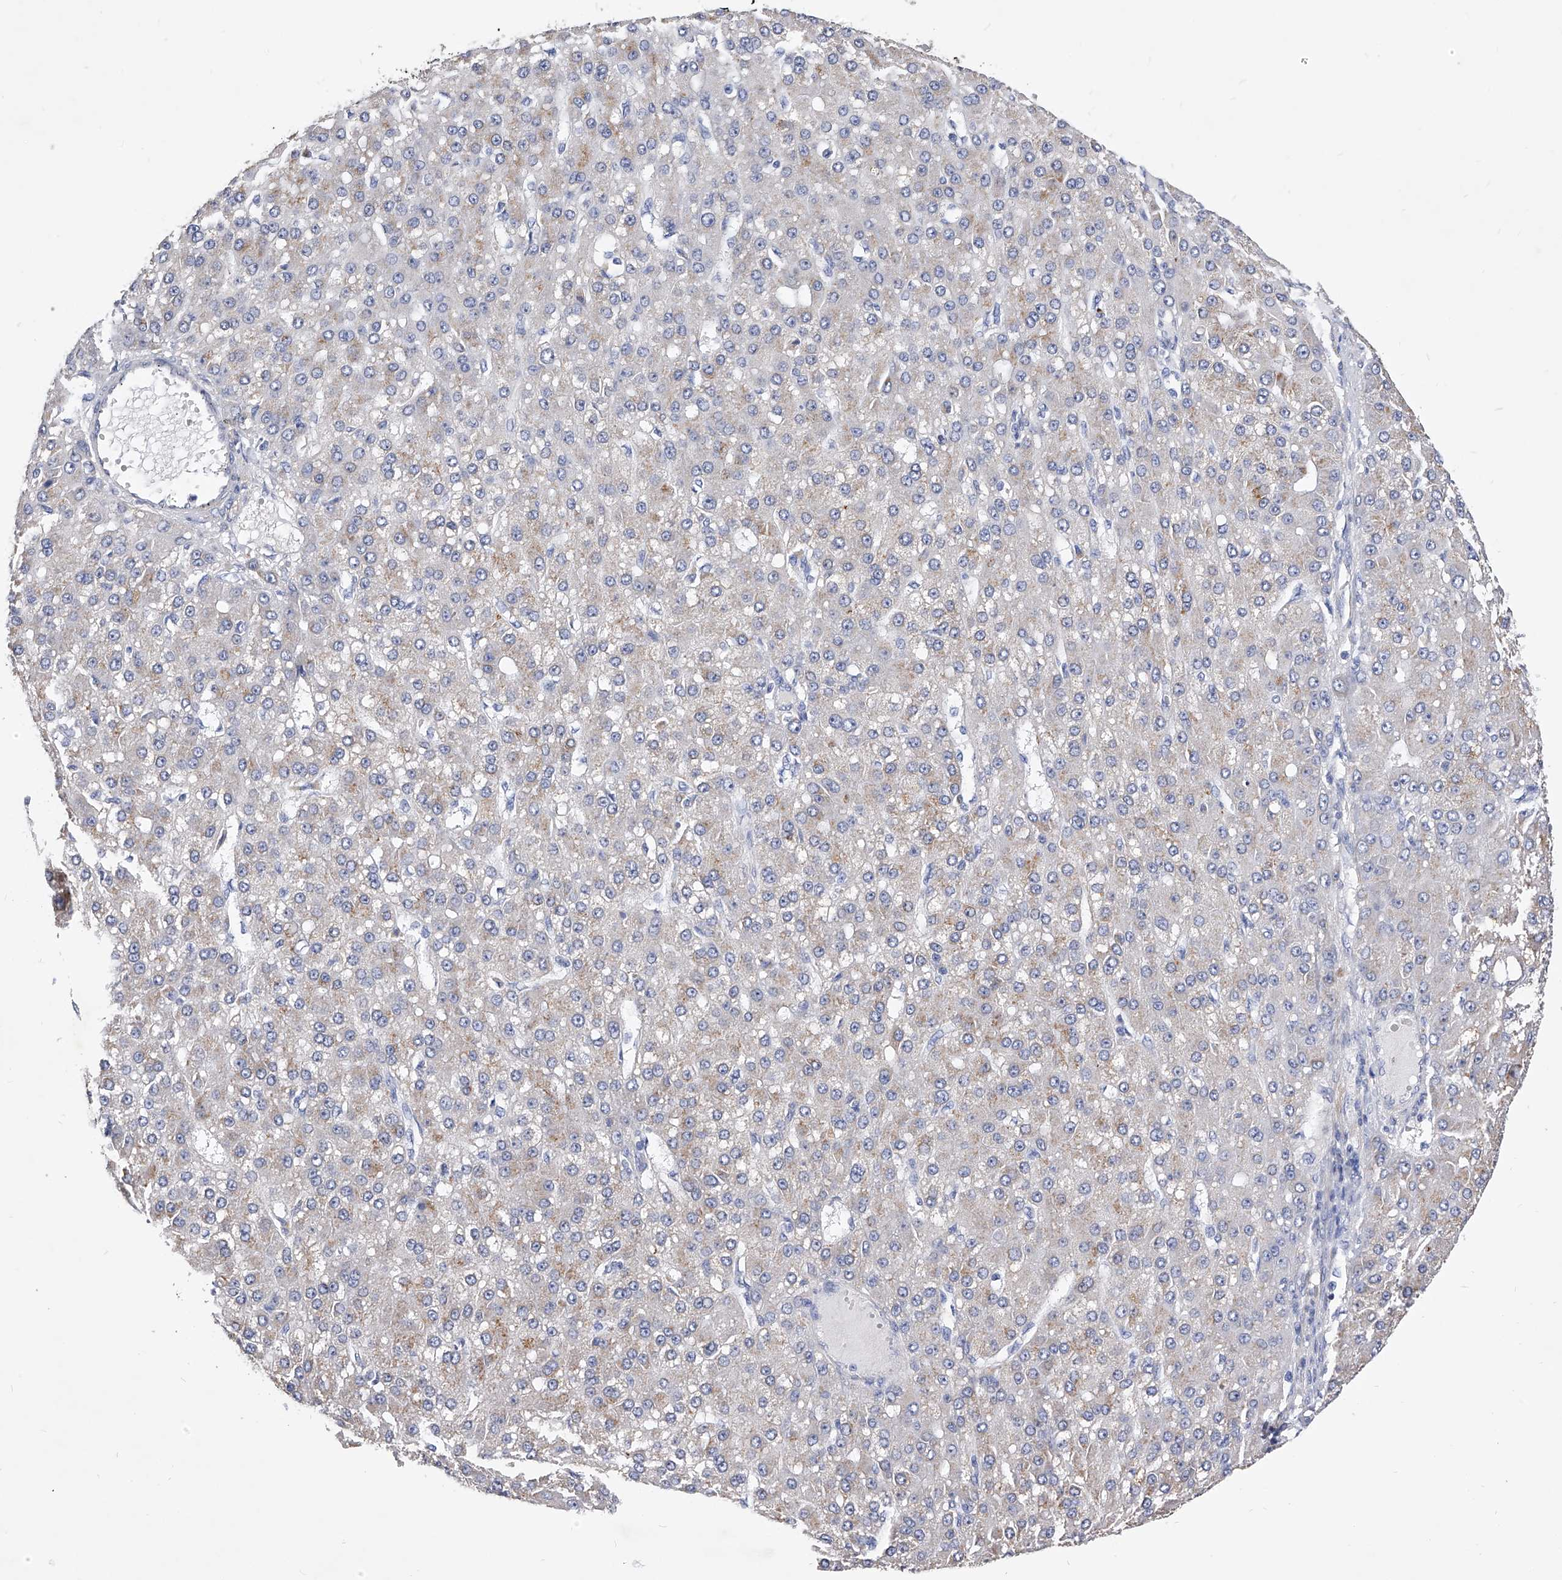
{"staining": {"intensity": "weak", "quantity": "<25%", "location": "cytoplasmic/membranous"}, "tissue": "liver cancer", "cell_type": "Tumor cells", "image_type": "cancer", "snomed": [{"axis": "morphology", "description": "Carcinoma, Hepatocellular, NOS"}, {"axis": "topography", "description": "Liver"}], "caption": "Immunohistochemical staining of liver hepatocellular carcinoma shows no significant positivity in tumor cells. (DAB immunohistochemistry with hematoxylin counter stain).", "gene": "ZNF529", "patient": {"sex": "male", "age": 67}}